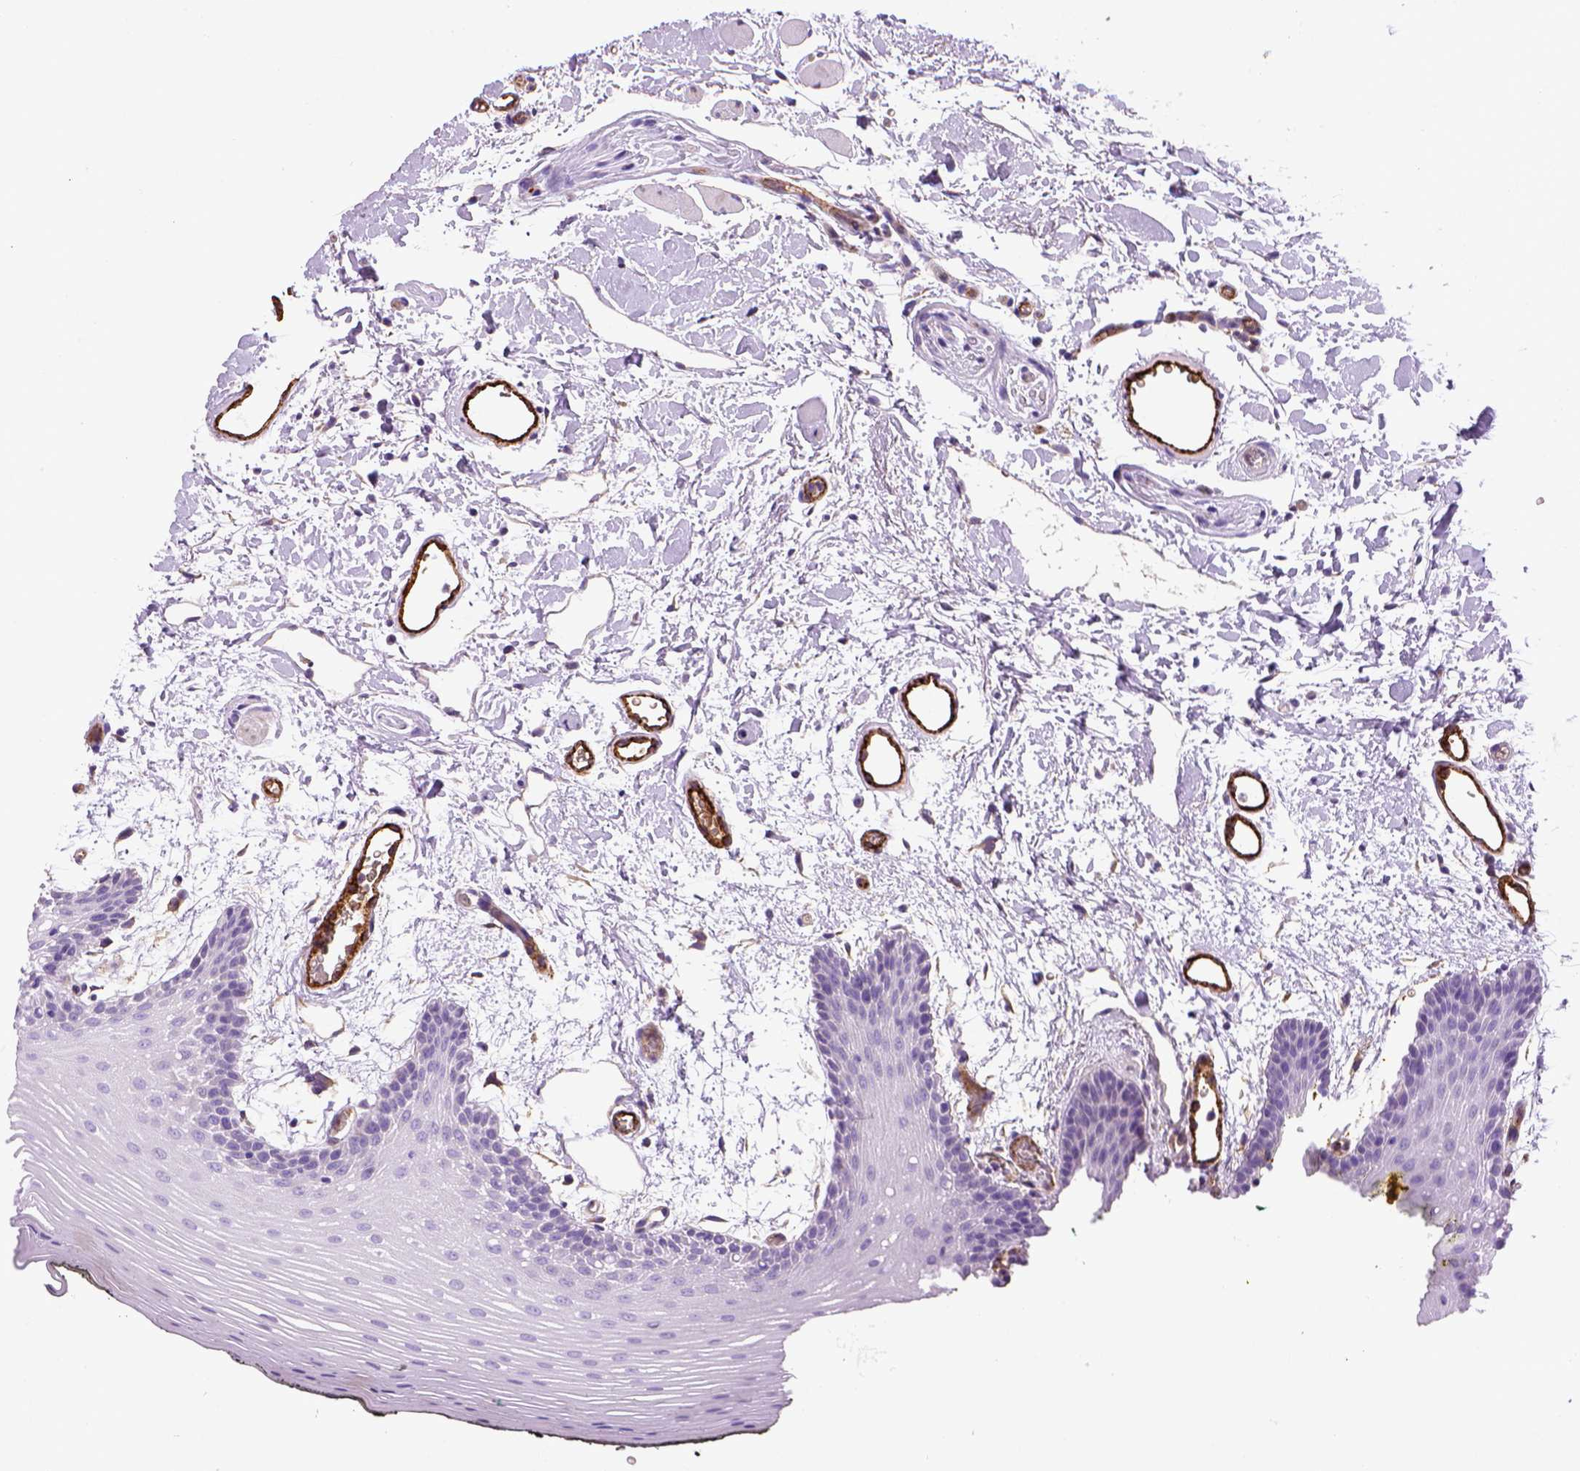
{"staining": {"intensity": "negative", "quantity": "none", "location": "none"}, "tissue": "oral mucosa", "cell_type": "Squamous epithelial cells", "image_type": "normal", "snomed": [{"axis": "morphology", "description": "Normal tissue, NOS"}, {"axis": "topography", "description": "Oral tissue"}, {"axis": "topography", "description": "Head-Neck"}], "caption": "Immunohistochemical staining of normal human oral mucosa exhibits no significant positivity in squamous epithelial cells.", "gene": "VWF", "patient": {"sex": "male", "age": 65}}